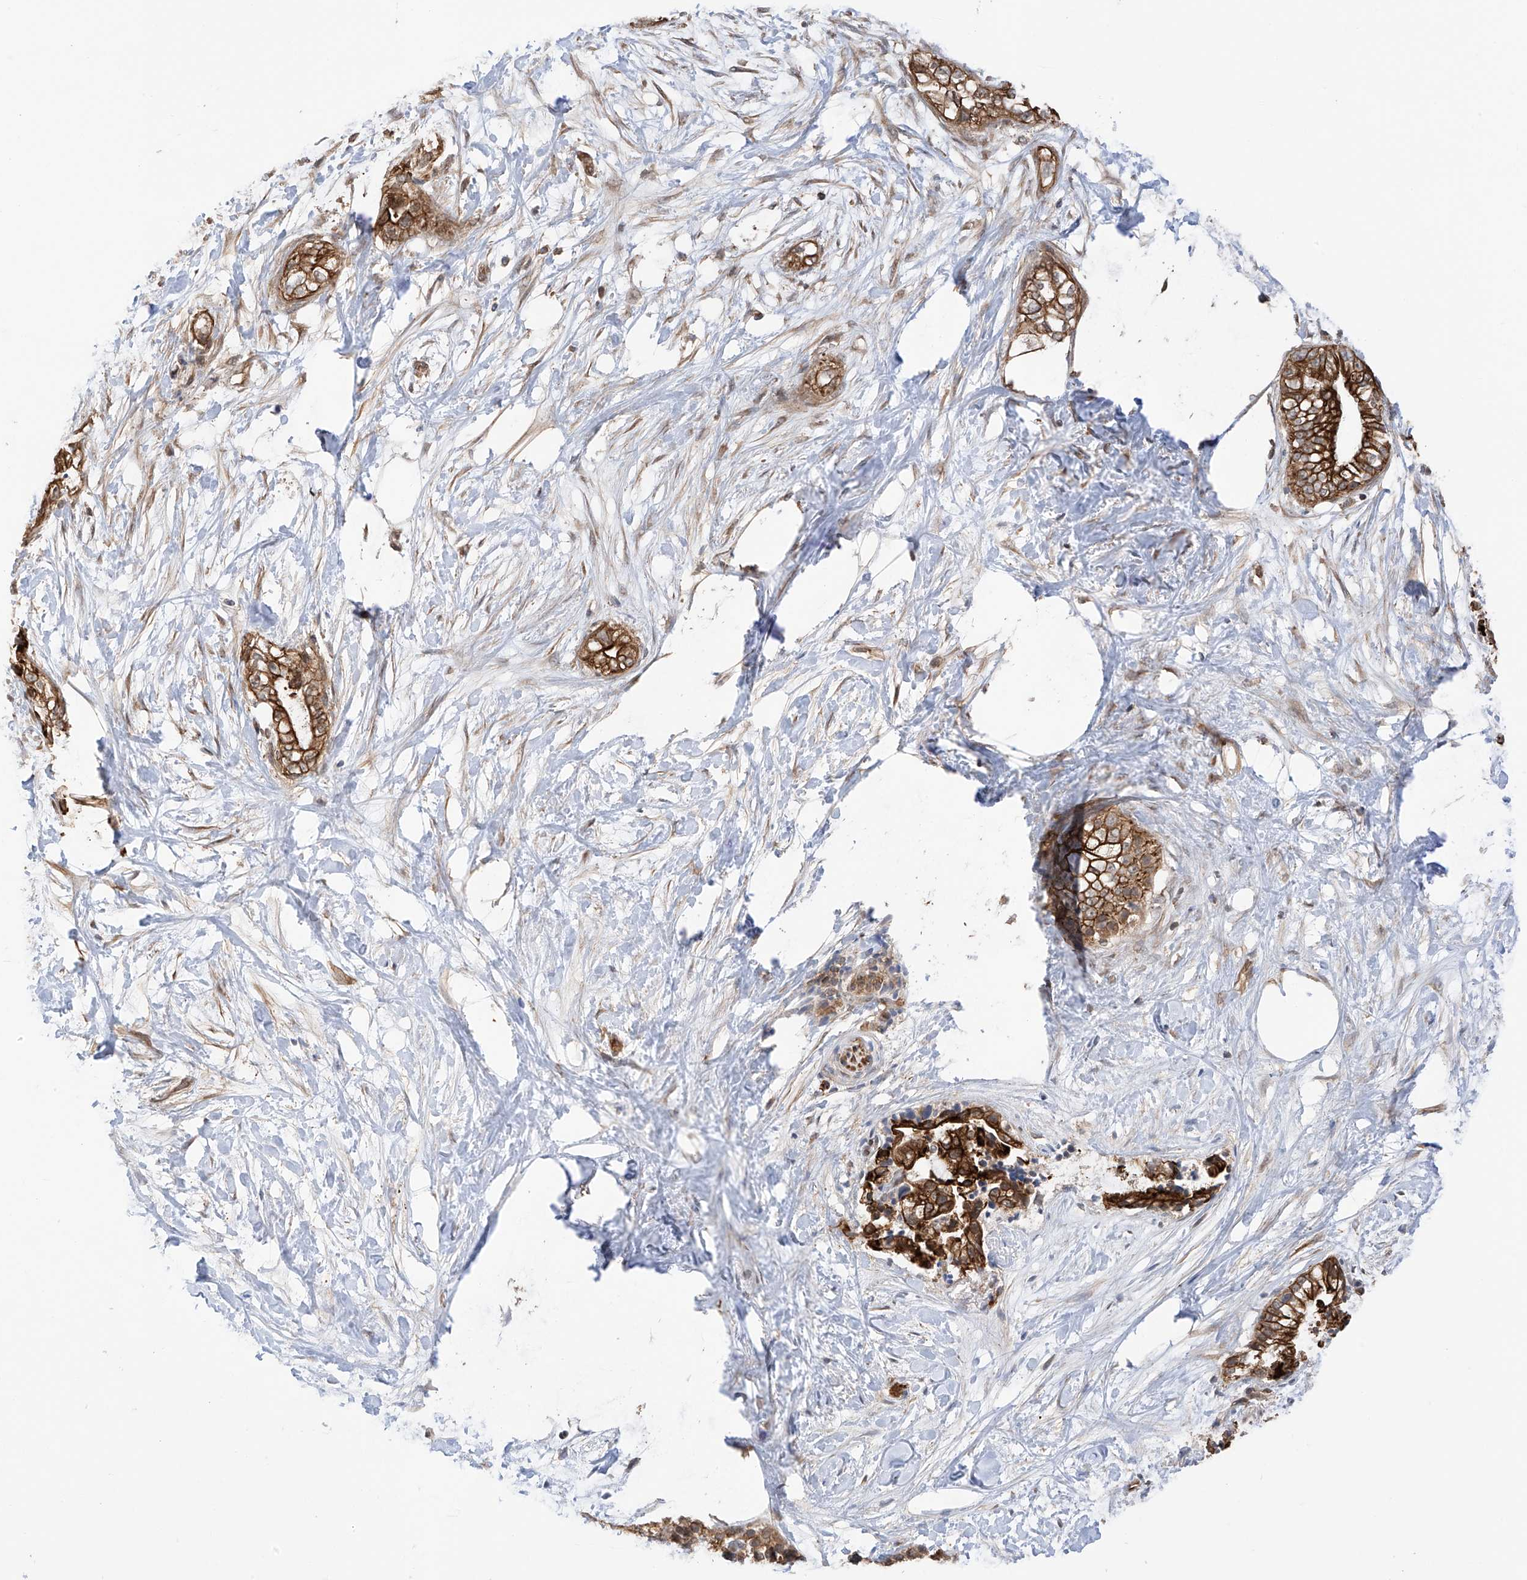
{"staining": {"intensity": "strong", "quantity": ">75%", "location": "cytoplasmic/membranous"}, "tissue": "pancreatic cancer", "cell_type": "Tumor cells", "image_type": "cancer", "snomed": [{"axis": "morphology", "description": "Adenocarcinoma, NOS"}, {"axis": "topography", "description": "Pancreas"}], "caption": "An image of pancreatic adenocarcinoma stained for a protein exhibits strong cytoplasmic/membranous brown staining in tumor cells.", "gene": "RPAIN", "patient": {"sex": "male", "age": 68}}